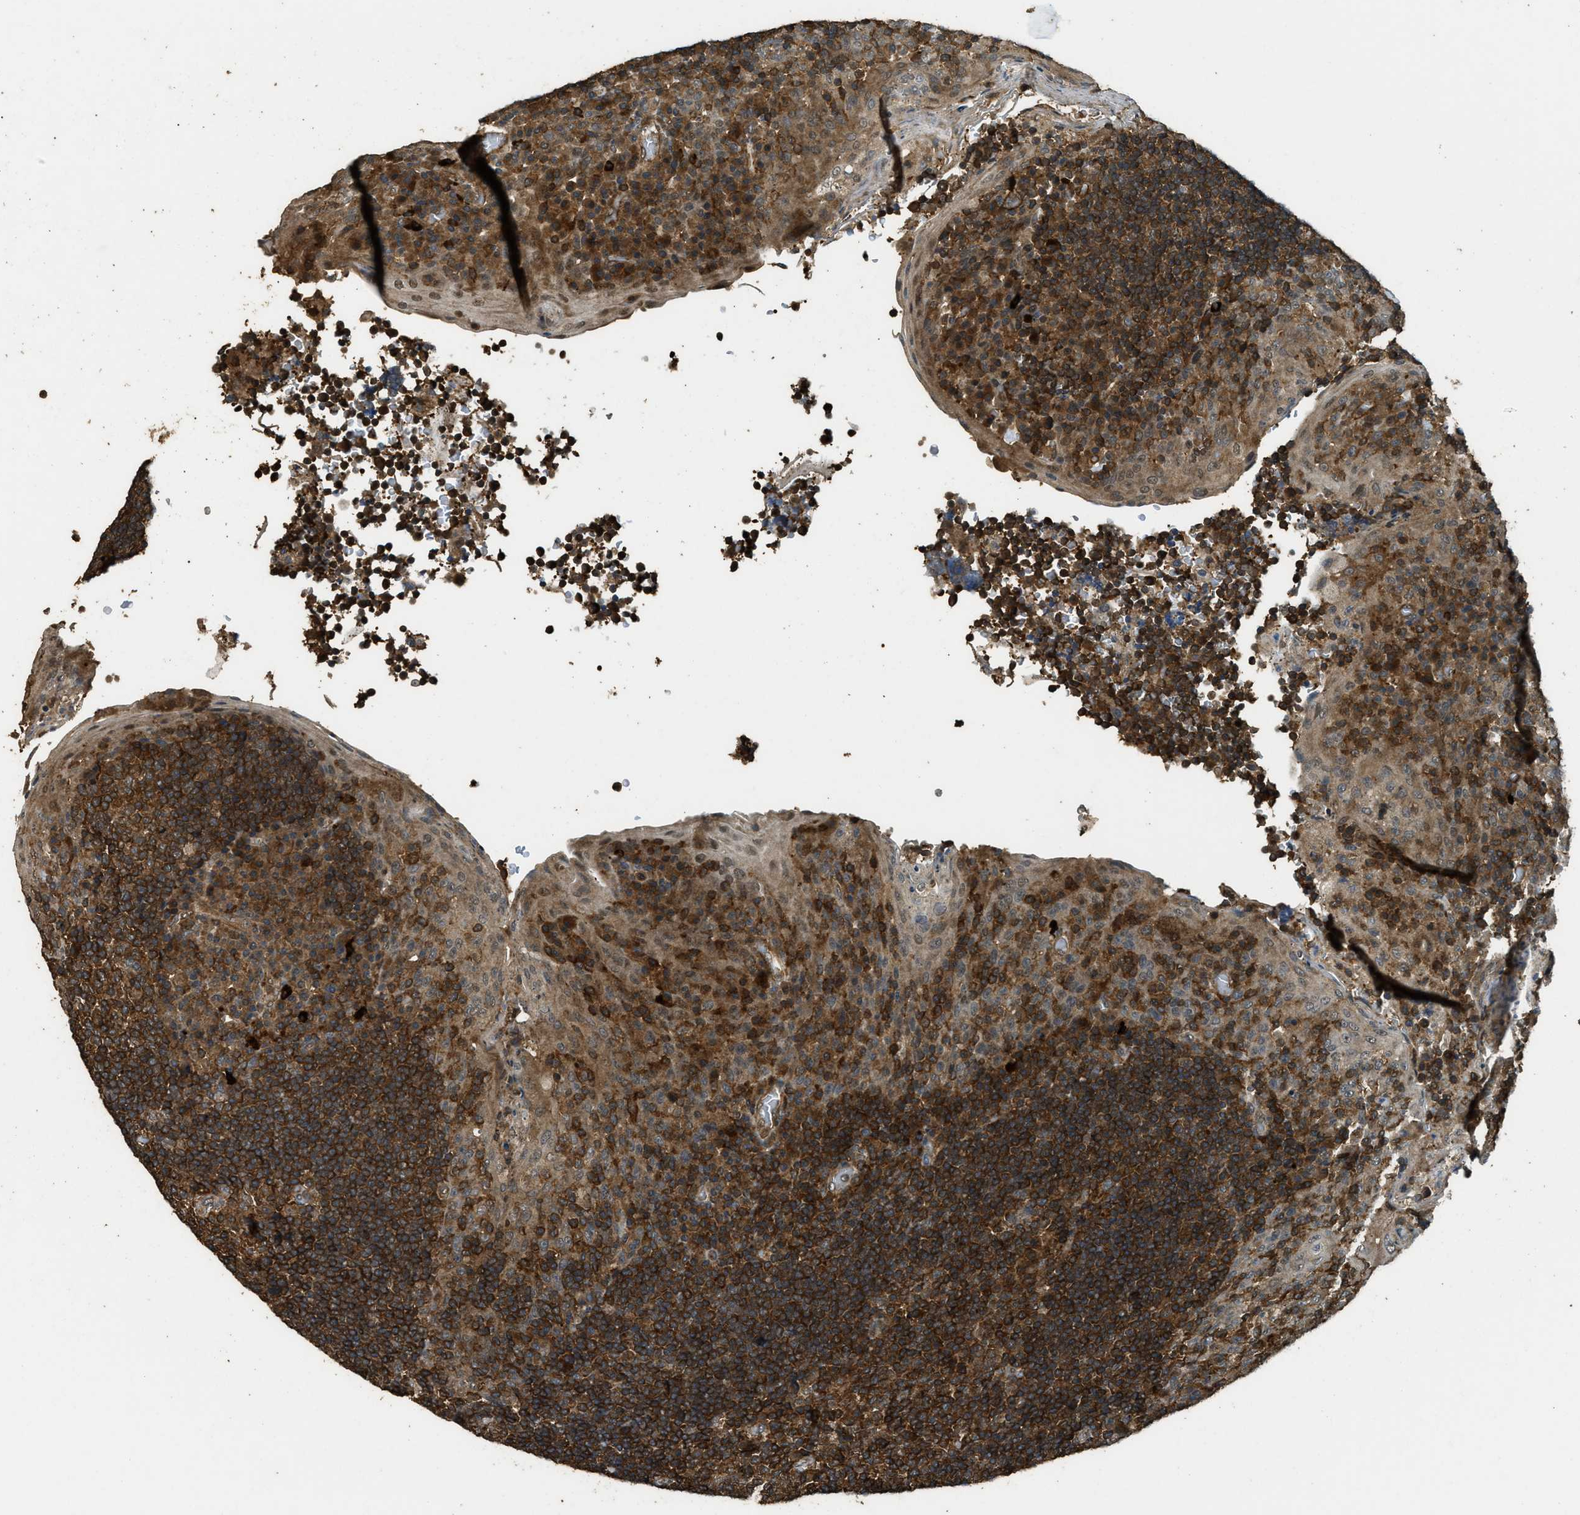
{"staining": {"intensity": "strong", "quantity": ">75%", "location": "cytoplasmic/membranous"}, "tissue": "tonsil", "cell_type": "Germinal center cells", "image_type": "normal", "snomed": [{"axis": "morphology", "description": "Normal tissue, NOS"}, {"axis": "topography", "description": "Tonsil"}], "caption": "Immunohistochemical staining of unremarkable human tonsil reveals strong cytoplasmic/membranous protein staining in about >75% of germinal center cells.", "gene": "PPP6R3", "patient": {"sex": "male", "age": 17}}